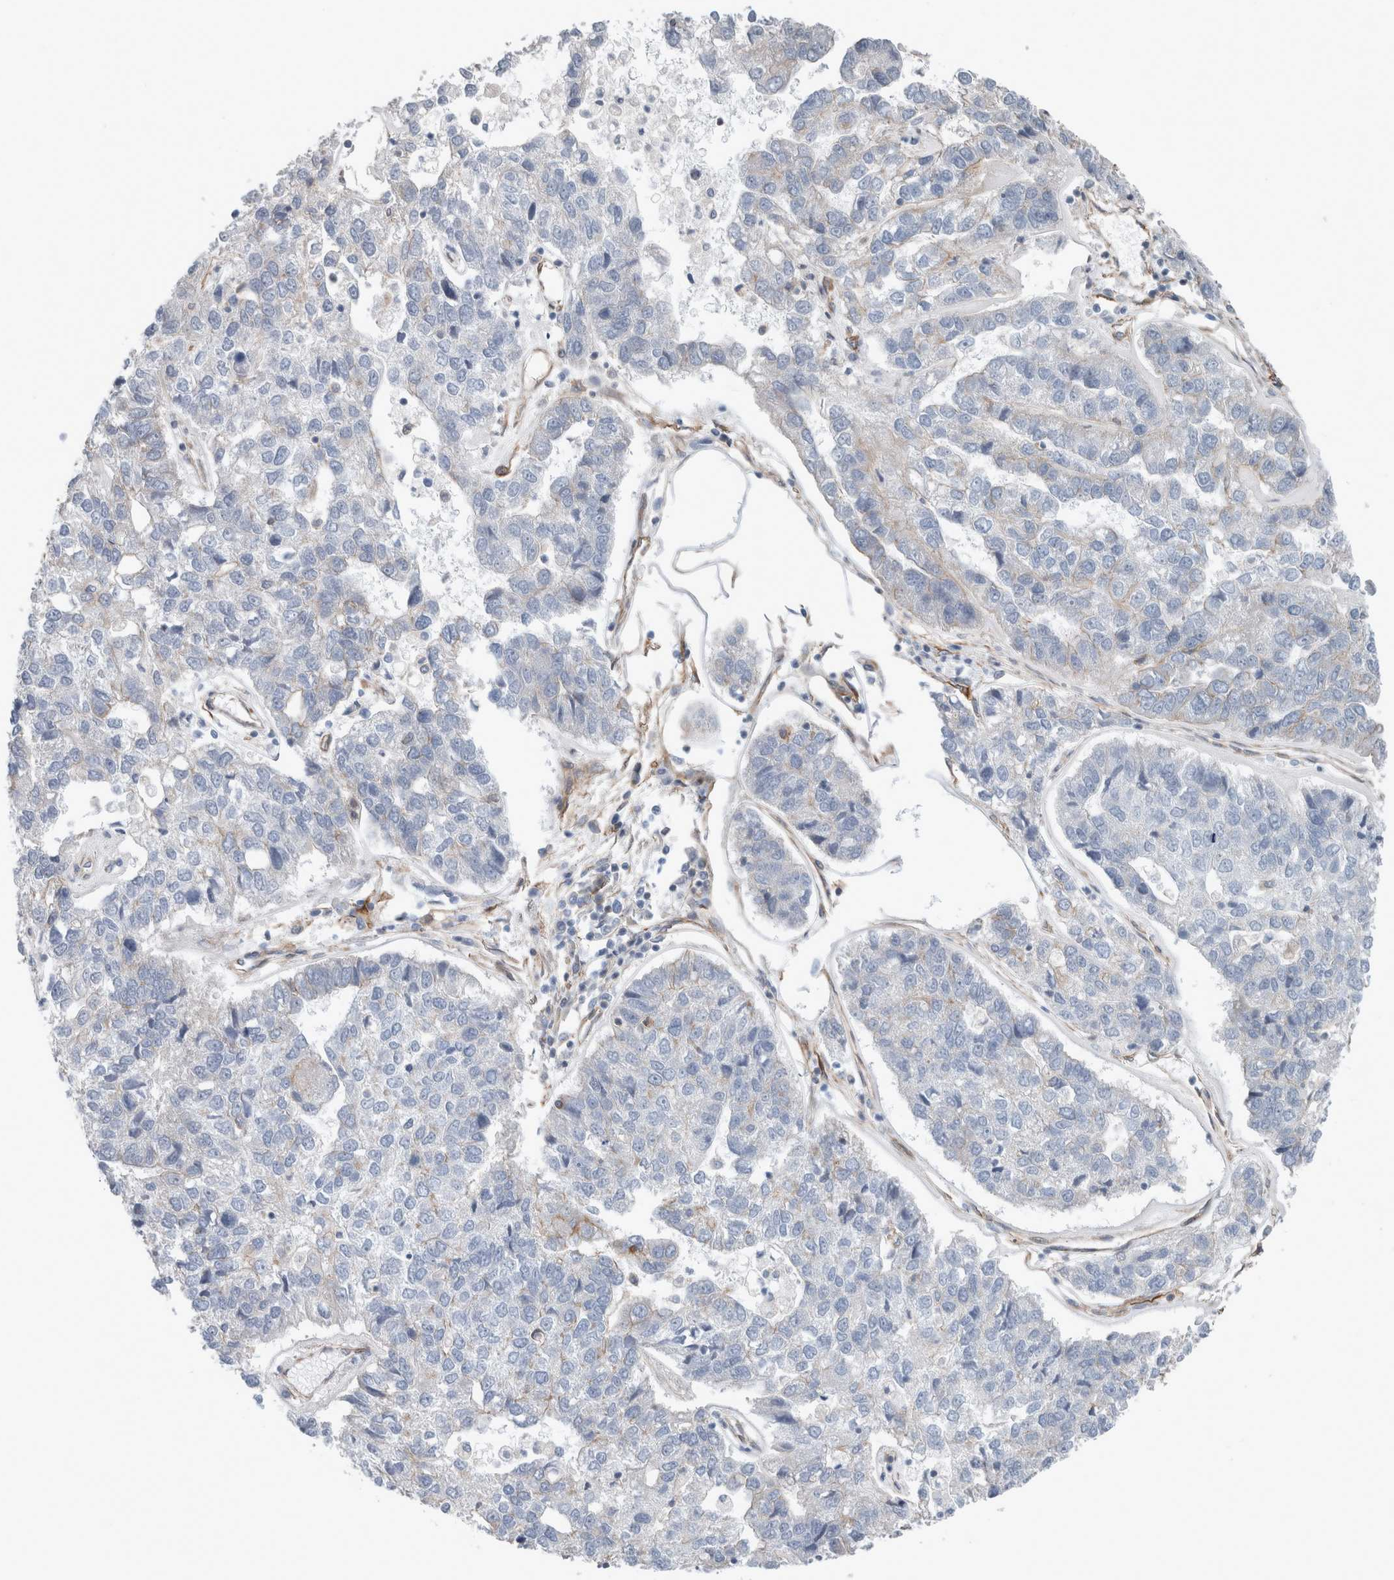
{"staining": {"intensity": "negative", "quantity": "none", "location": "none"}, "tissue": "pancreatic cancer", "cell_type": "Tumor cells", "image_type": "cancer", "snomed": [{"axis": "morphology", "description": "Adenocarcinoma, NOS"}, {"axis": "topography", "description": "Pancreas"}], "caption": "Tumor cells are negative for brown protein staining in pancreatic cancer (adenocarcinoma). (Brightfield microscopy of DAB (3,3'-diaminobenzidine) IHC at high magnification).", "gene": "PLEC", "patient": {"sex": "female", "age": 61}}